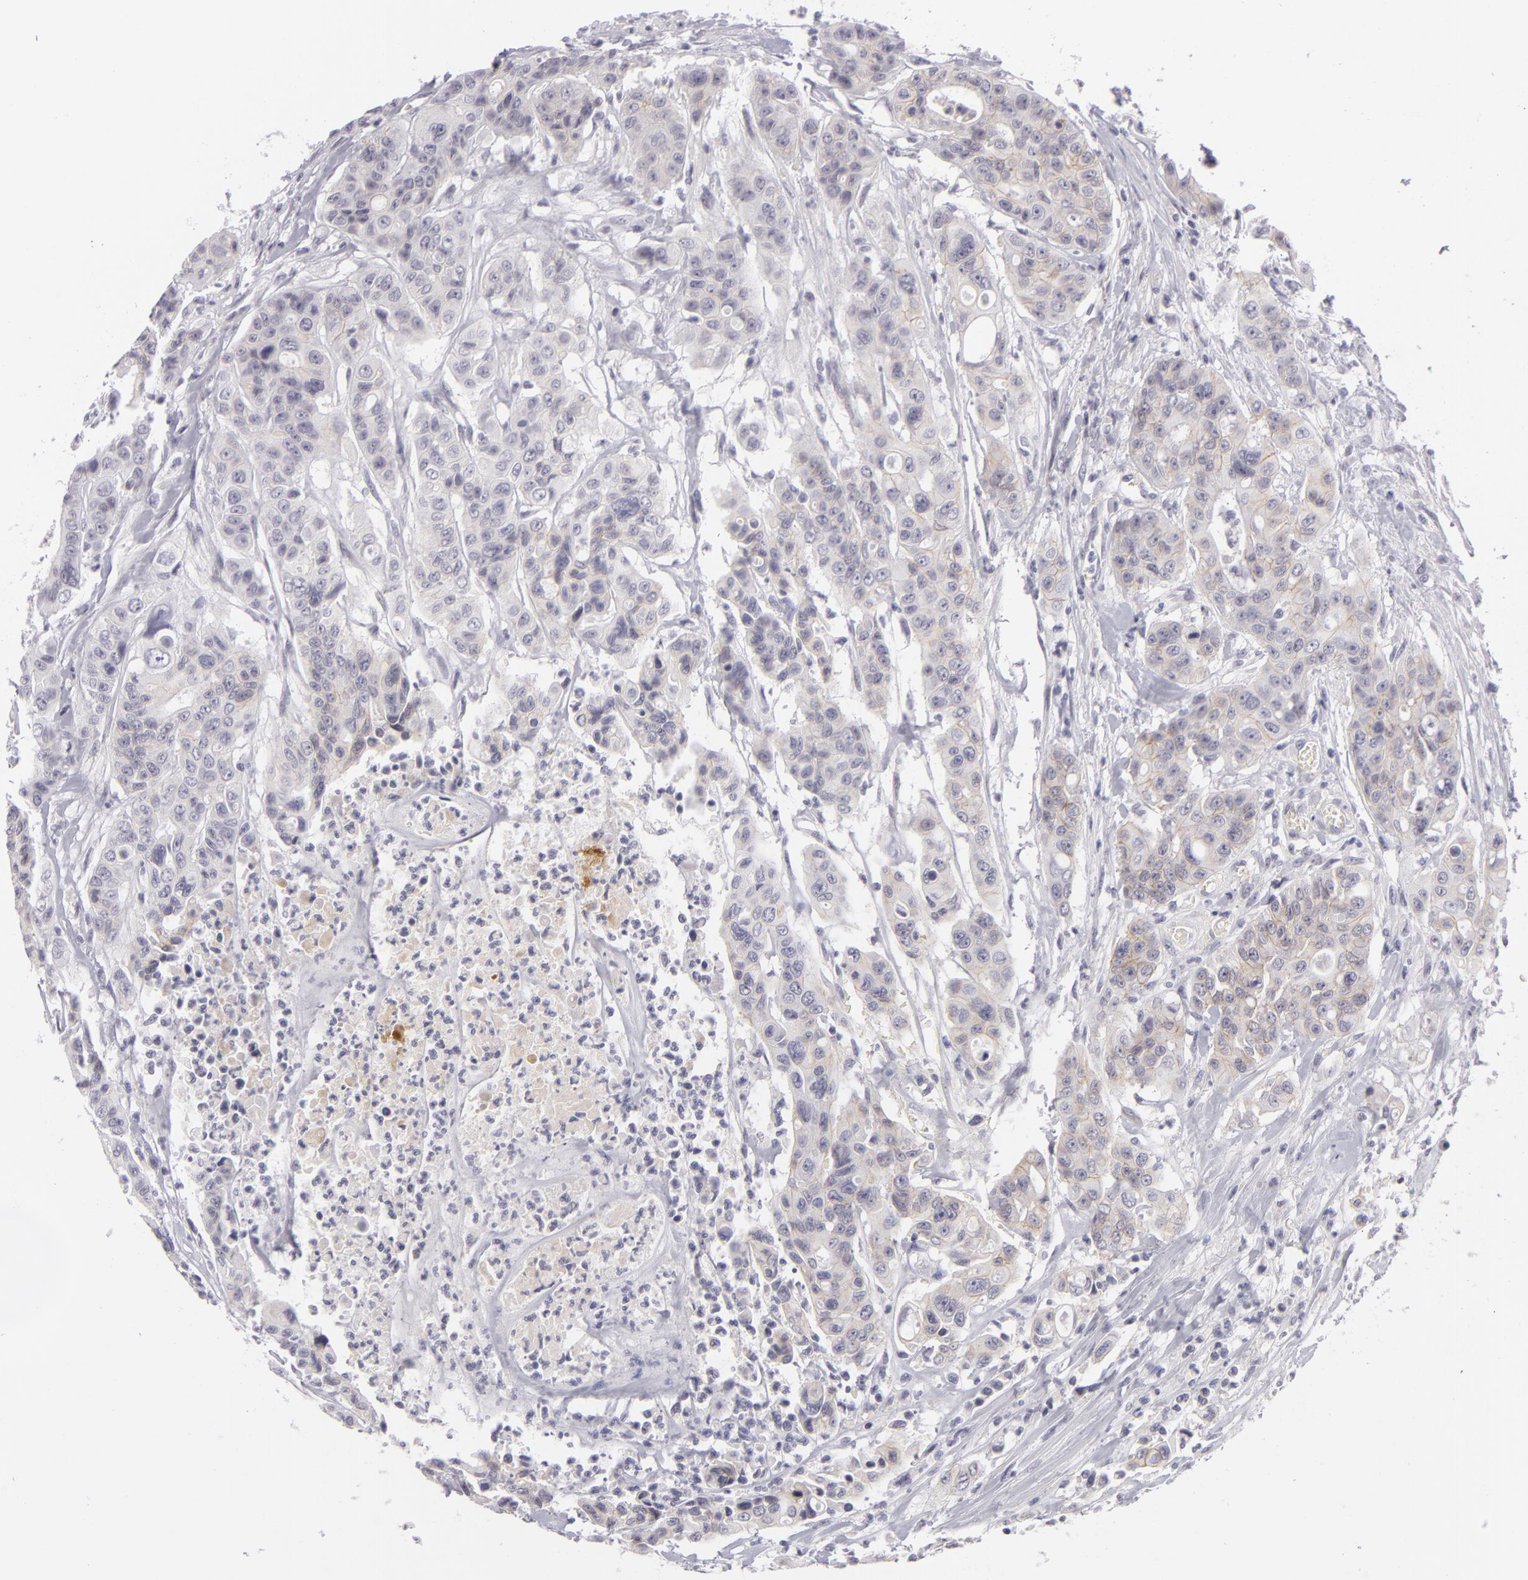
{"staining": {"intensity": "weak", "quantity": "<25%", "location": "cytoplasmic/membranous"}, "tissue": "colorectal cancer", "cell_type": "Tumor cells", "image_type": "cancer", "snomed": [{"axis": "morphology", "description": "Adenocarcinoma, NOS"}, {"axis": "topography", "description": "Colon"}], "caption": "A micrograph of human colorectal cancer is negative for staining in tumor cells. (Stains: DAB (3,3'-diaminobenzidine) immunohistochemistry (IHC) with hematoxylin counter stain, Microscopy: brightfield microscopy at high magnification).", "gene": "CTNNB1", "patient": {"sex": "female", "age": 70}}